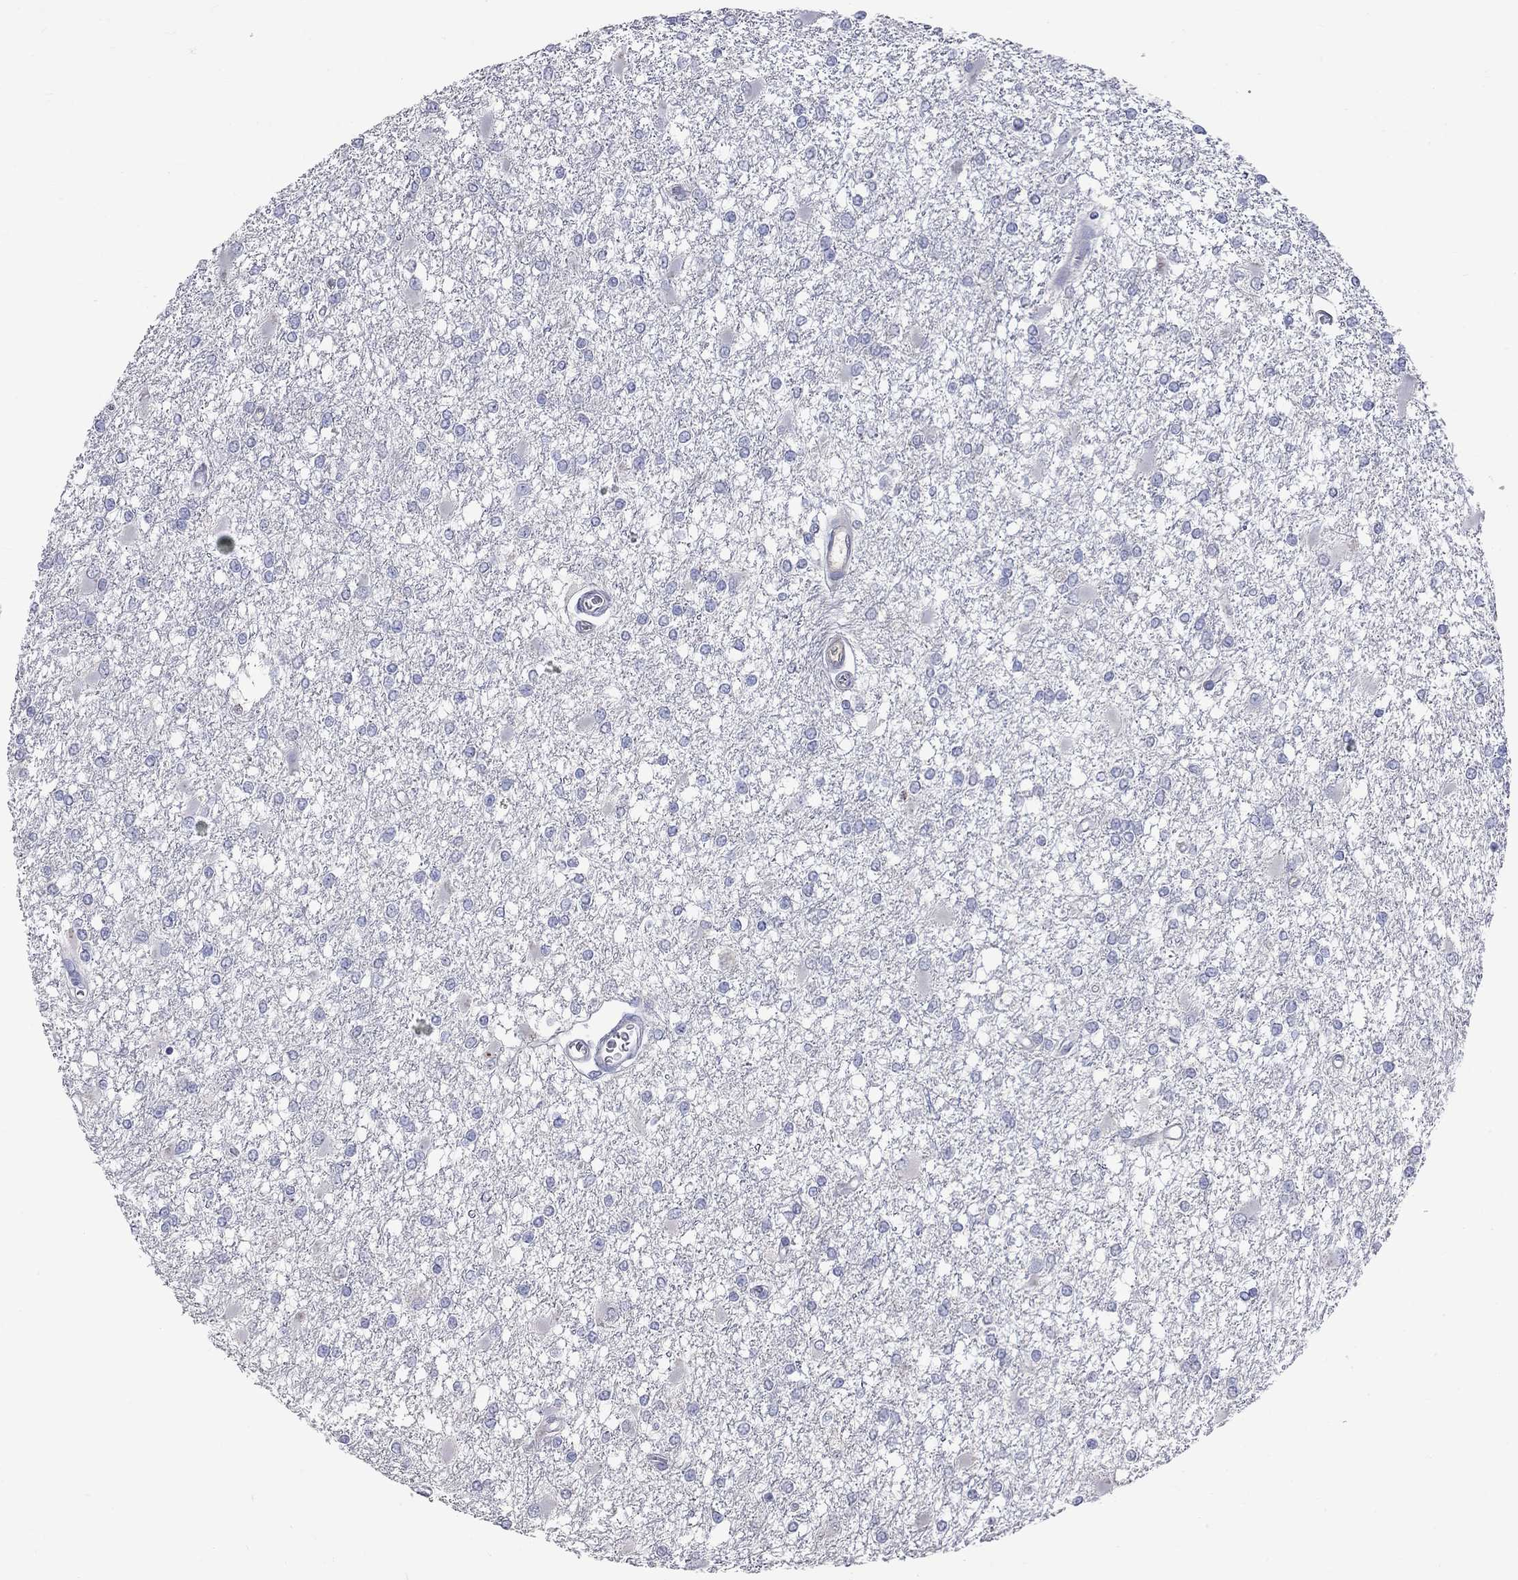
{"staining": {"intensity": "negative", "quantity": "none", "location": "none"}, "tissue": "glioma", "cell_type": "Tumor cells", "image_type": "cancer", "snomed": [{"axis": "morphology", "description": "Glioma, malignant, High grade"}, {"axis": "topography", "description": "Cerebral cortex"}], "caption": "IHC image of neoplastic tissue: malignant high-grade glioma stained with DAB (3,3'-diaminobenzidine) shows no significant protein expression in tumor cells. (DAB (3,3'-diaminobenzidine) IHC, high magnification).", "gene": "KCND2", "patient": {"sex": "male", "age": 79}}